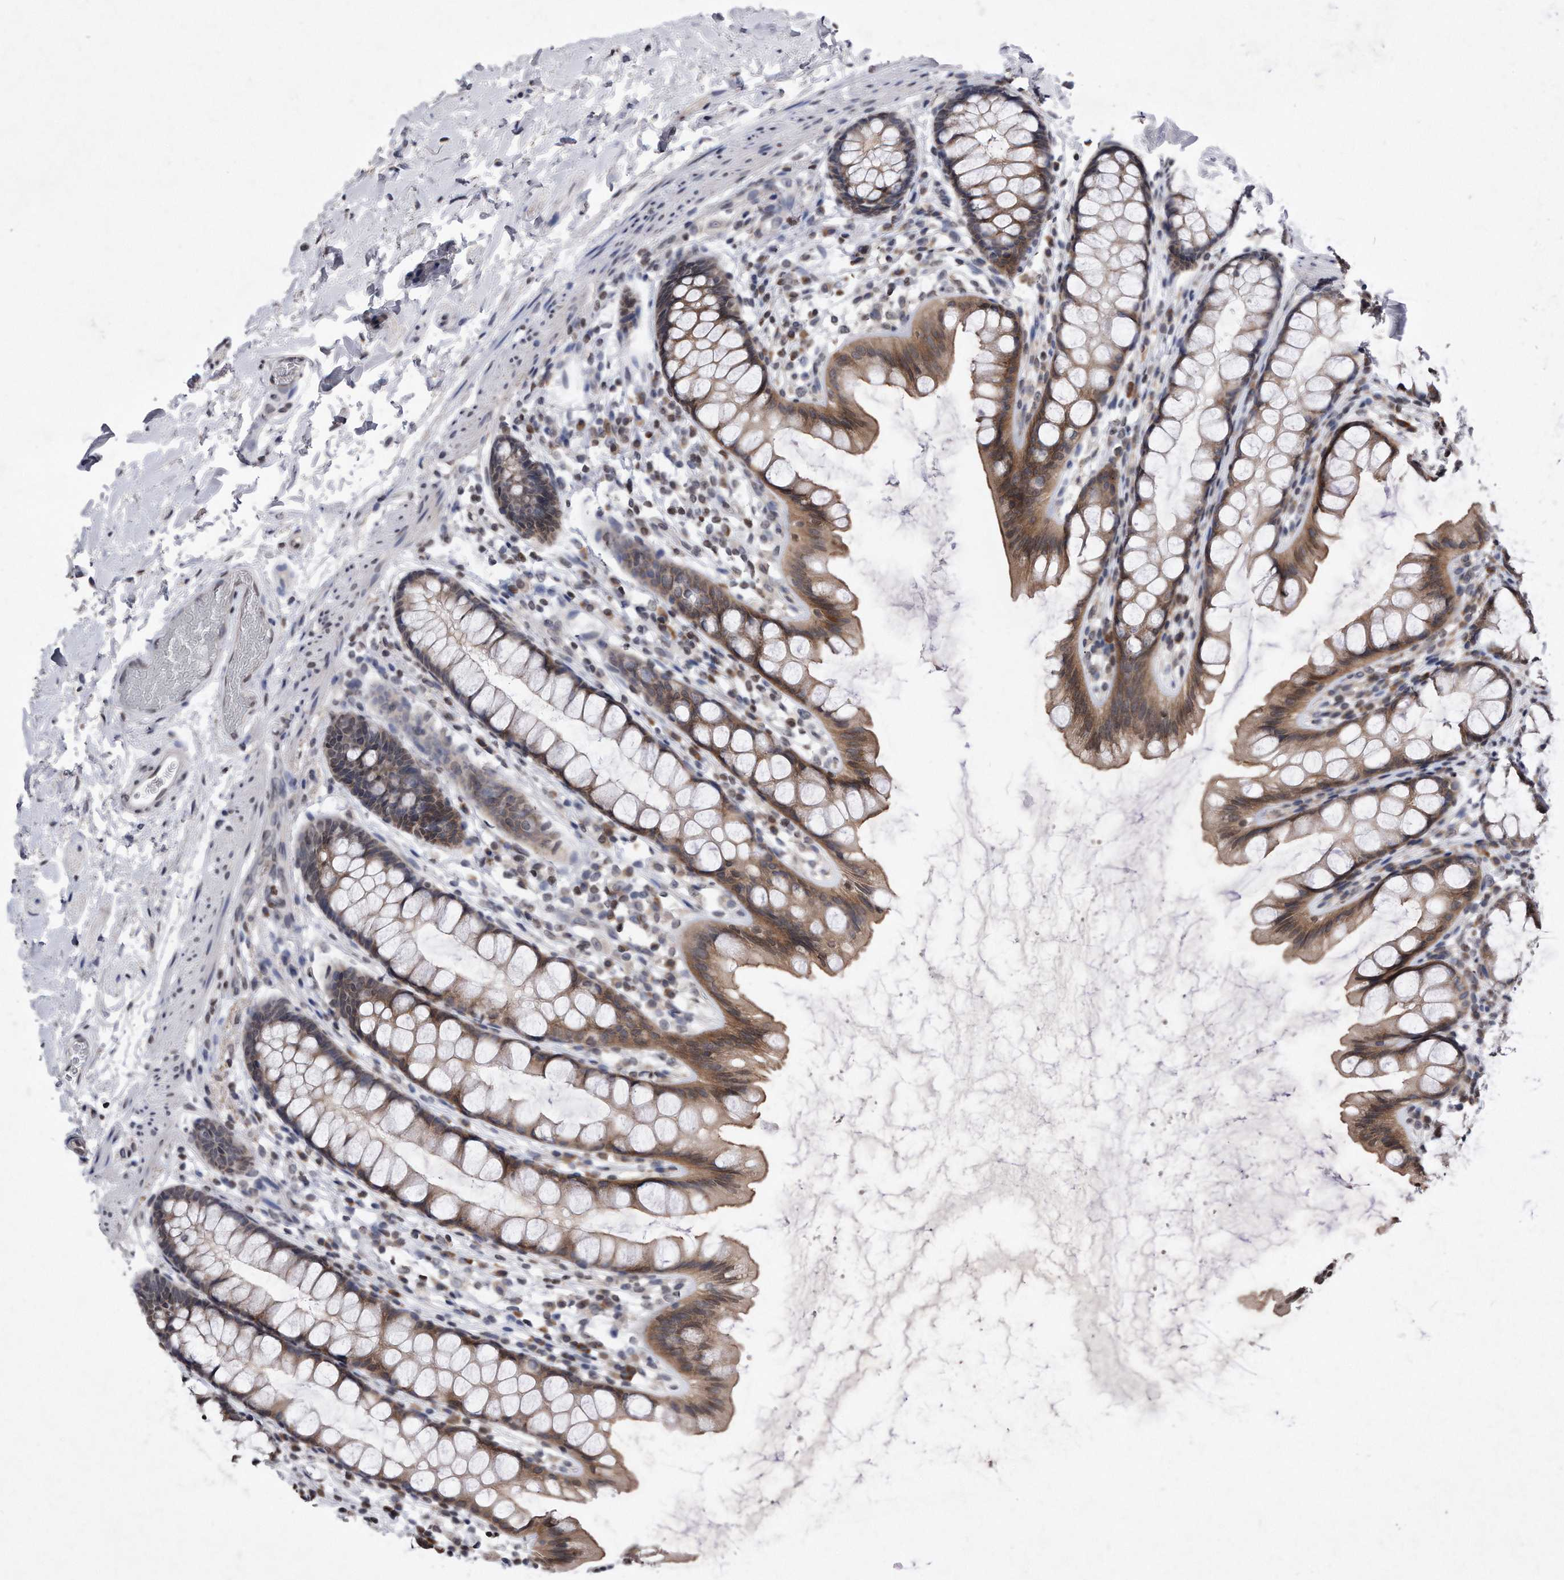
{"staining": {"intensity": "moderate", "quantity": ">75%", "location": "cytoplasmic/membranous"}, "tissue": "rectum", "cell_type": "Glandular cells", "image_type": "normal", "snomed": [{"axis": "morphology", "description": "Normal tissue, NOS"}, {"axis": "topography", "description": "Rectum"}], "caption": "This is a photomicrograph of immunohistochemistry staining of normal rectum, which shows moderate expression in the cytoplasmic/membranous of glandular cells.", "gene": "DAB1", "patient": {"sex": "female", "age": 65}}